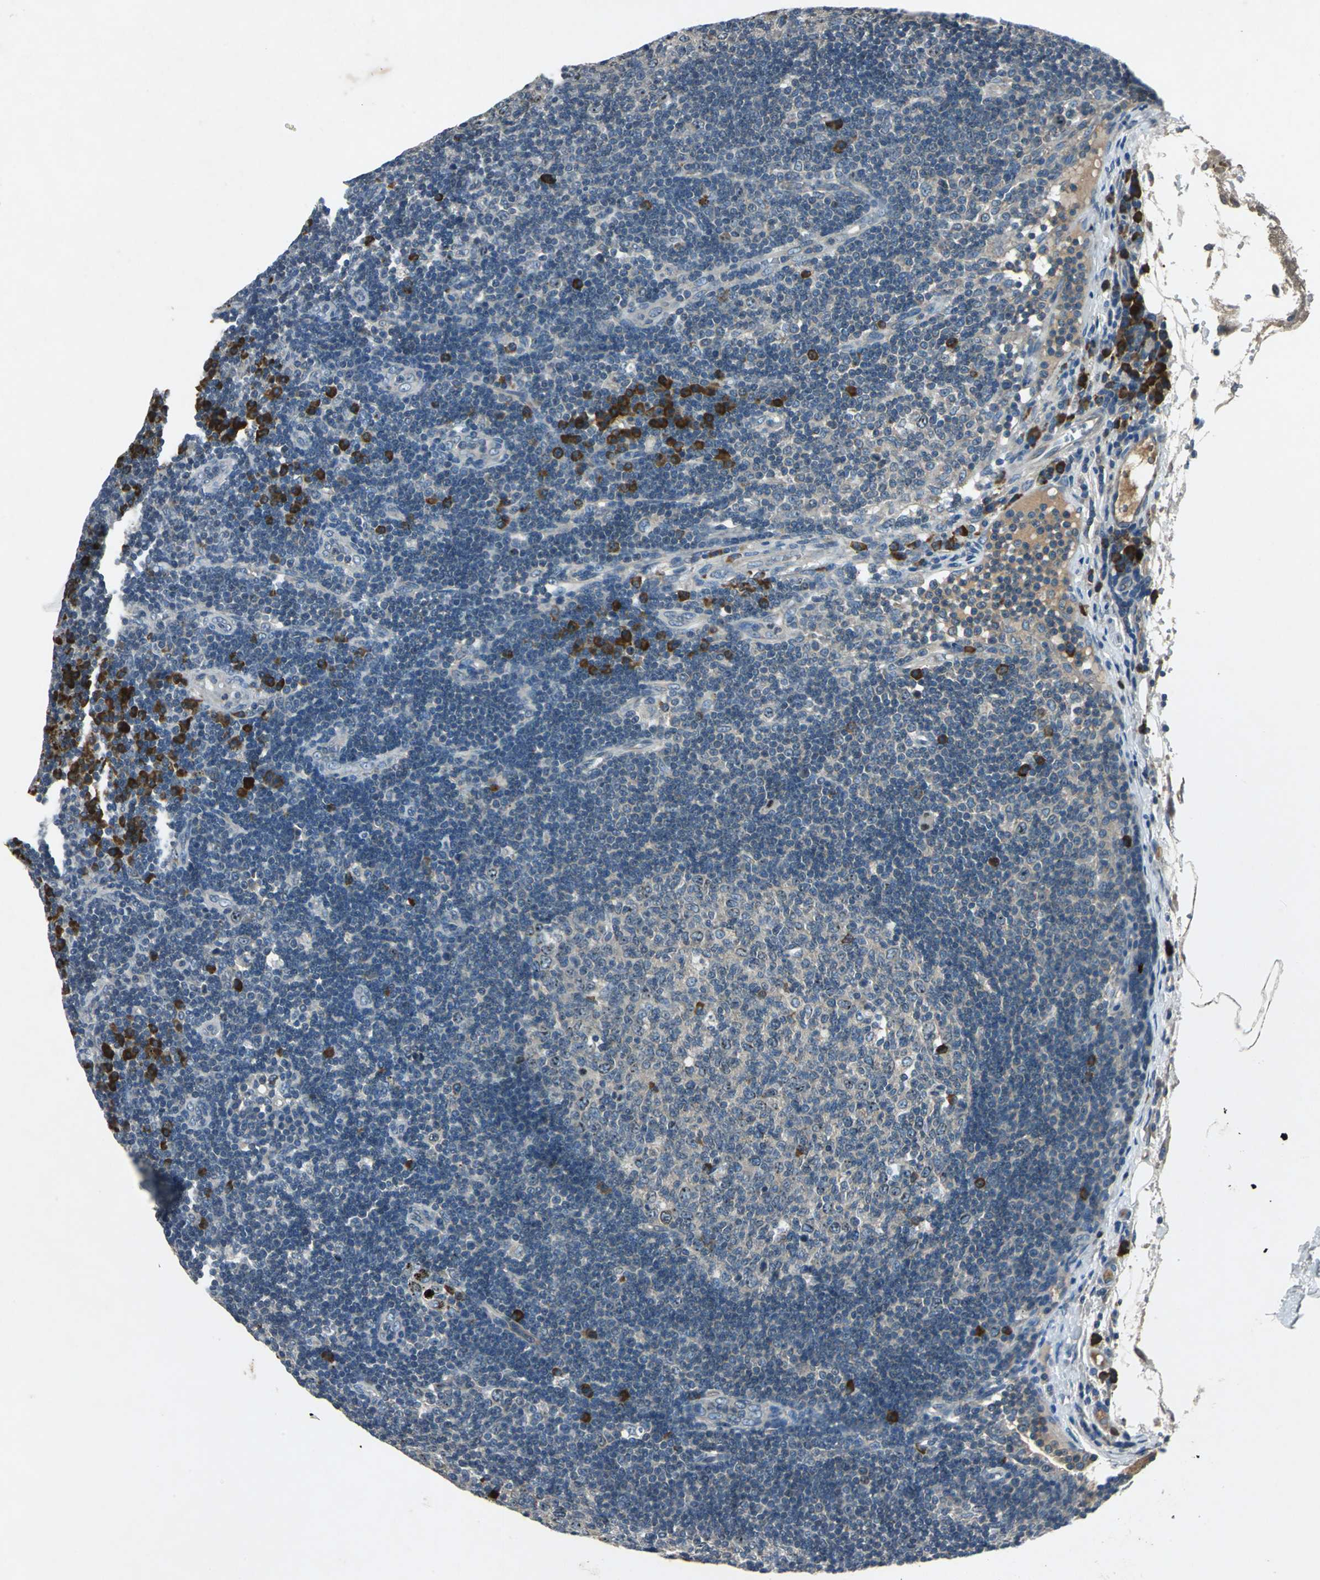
{"staining": {"intensity": "moderate", "quantity": "<25%", "location": "cytoplasmic/membranous"}, "tissue": "lymph node", "cell_type": "Germinal center cells", "image_type": "normal", "snomed": [{"axis": "morphology", "description": "Normal tissue, NOS"}, {"axis": "morphology", "description": "Squamous cell carcinoma, metastatic, NOS"}, {"axis": "topography", "description": "Lymph node"}], "caption": "An image showing moderate cytoplasmic/membranous staining in approximately <25% of germinal center cells in unremarkable lymph node, as visualized by brown immunohistochemical staining.", "gene": "SLC2A13", "patient": {"sex": "female", "age": 53}}